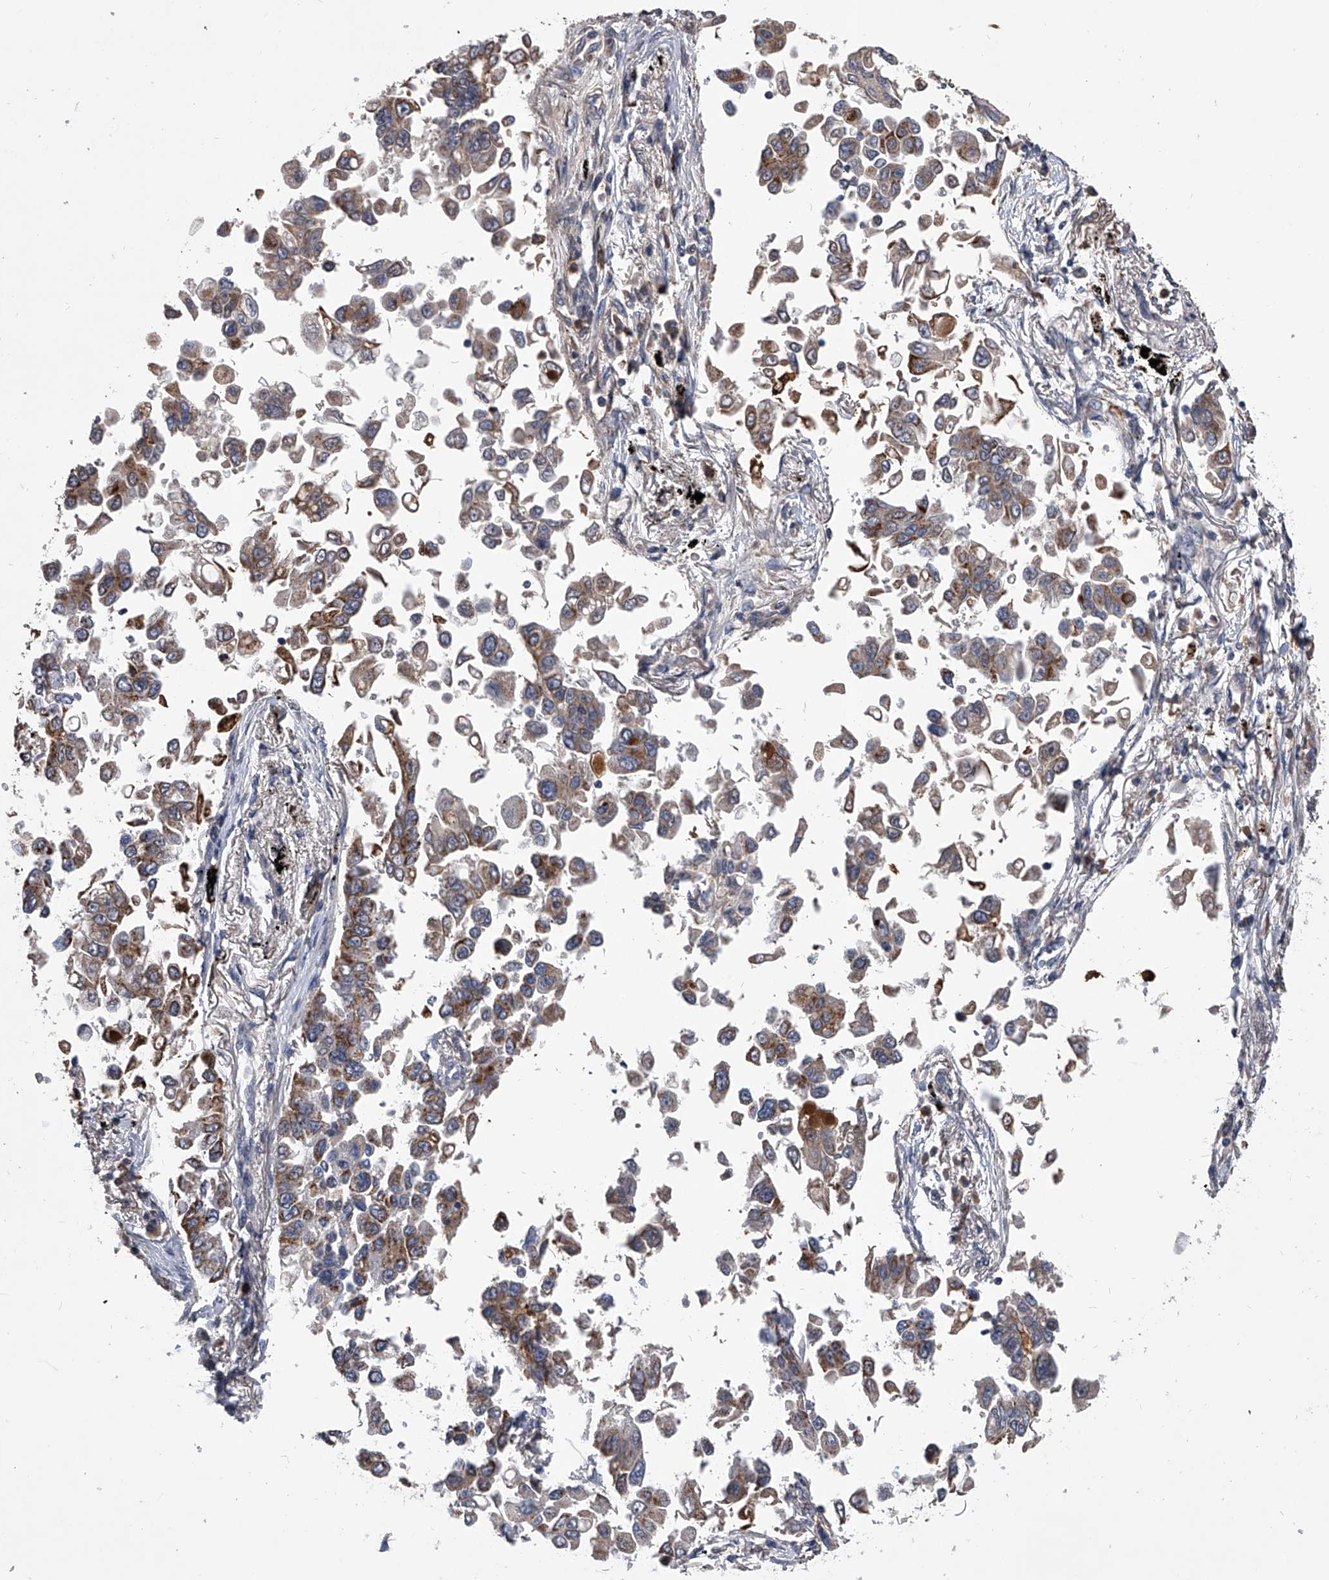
{"staining": {"intensity": "moderate", "quantity": ">75%", "location": "cytoplasmic/membranous"}, "tissue": "lung cancer", "cell_type": "Tumor cells", "image_type": "cancer", "snomed": [{"axis": "morphology", "description": "Adenocarcinoma, NOS"}, {"axis": "topography", "description": "Lung"}], "caption": "Human adenocarcinoma (lung) stained with a protein marker reveals moderate staining in tumor cells.", "gene": "NRP1", "patient": {"sex": "female", "age": 67}}